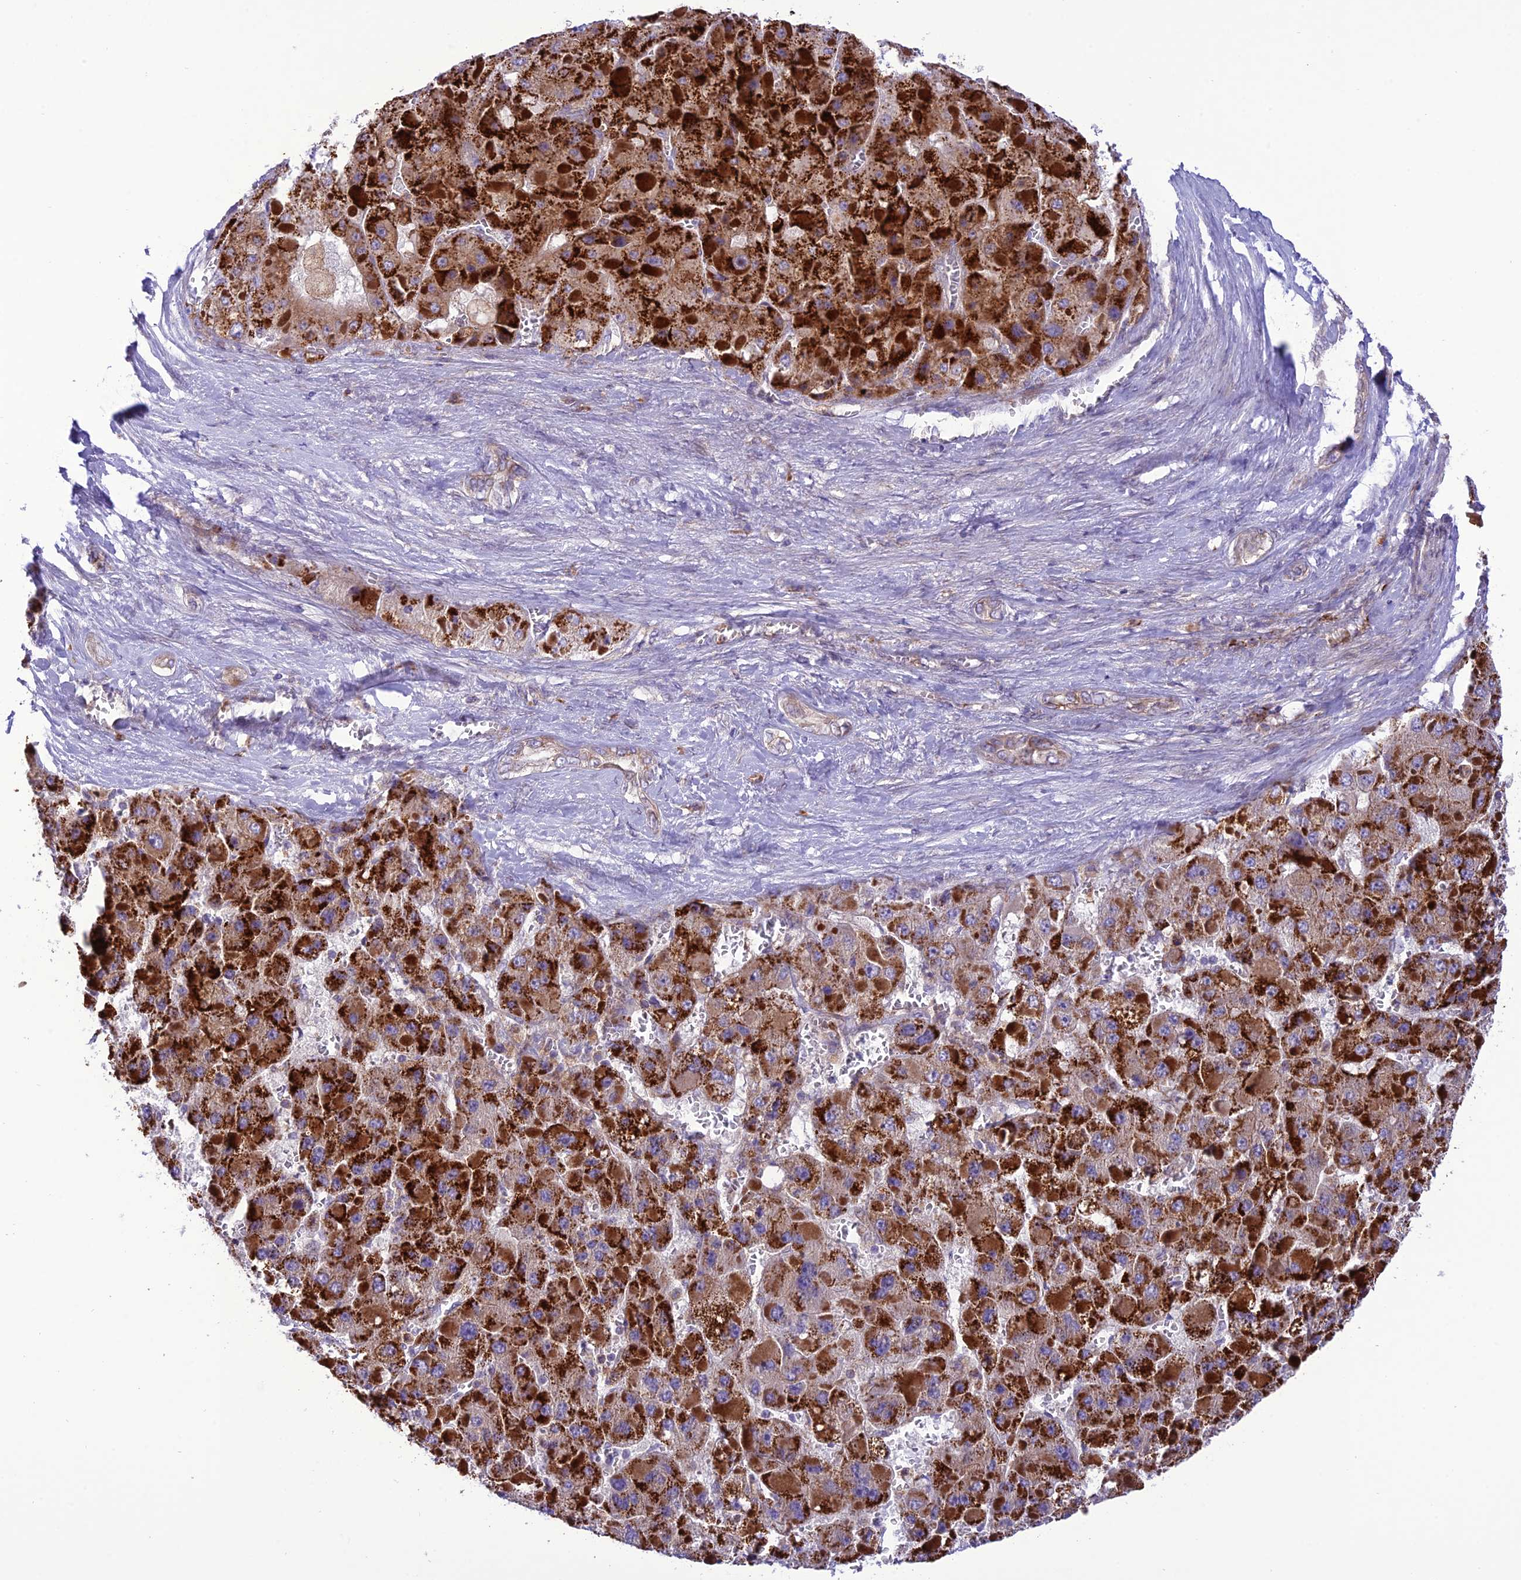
{"staining": {"intensity": "strong", "quantity": ">75%", "location": "cytoplasmic/membranous"}, "tissue": "liver cancer", "cell_type": "Tumor cells", "image_type": "cancer", "snomed": [{"axis": "morphology", "description": "Carcinoma, Hepatocellular, NOS"}, {"axis": "topography", "description": "Liver"}], "caption": "Immunohistochemical staining of liver cancer demonstrates high levels of strong cytoplasmic/membranous expression in about >75% of tumor cells. (DAB IHC with brightfield microscopy, high magnification).", "gene": "JMY", "patient": {"sex": "female", "age": 73}}